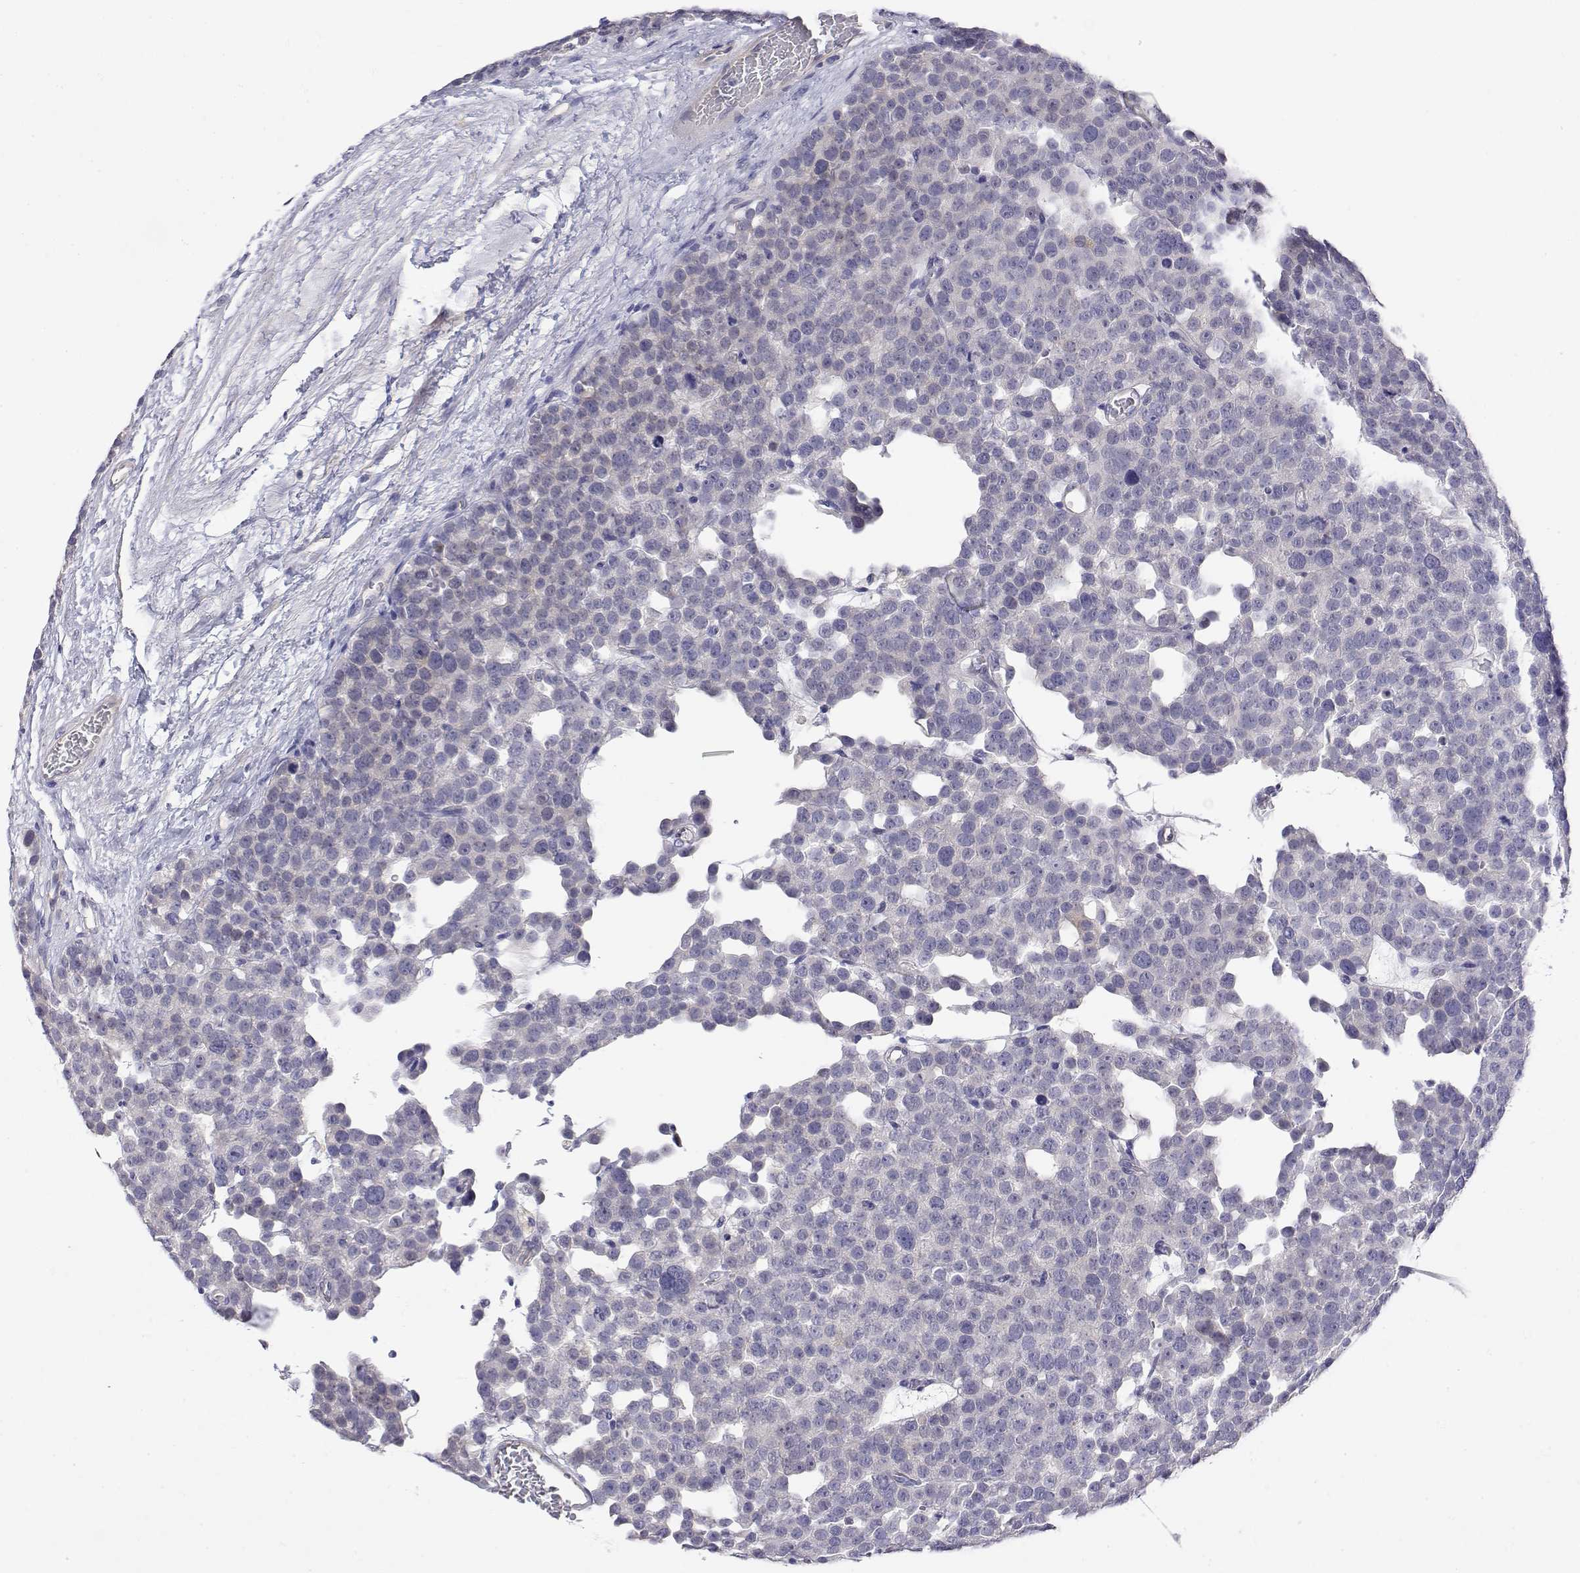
{"staining": {"intensity": "negative", "quantity": "none", "location": "none"}, "tissue": "testis cancer", "cell_type": "Tumor cells", "image_type": "cancer", "snomed": [{"axis": "morphology", "description": "Seminoma, NOS"}, {"axis": "topography", "description": "Testis"}], "caption": "Tumor cells are negative for brown protein staining in testis seminoma. (Brightfield microscopy of DAB immunohistochemistry (IHC) at high magnification).", "gene": "LY6D", "patient": {"sex": "male", "age": 71}}